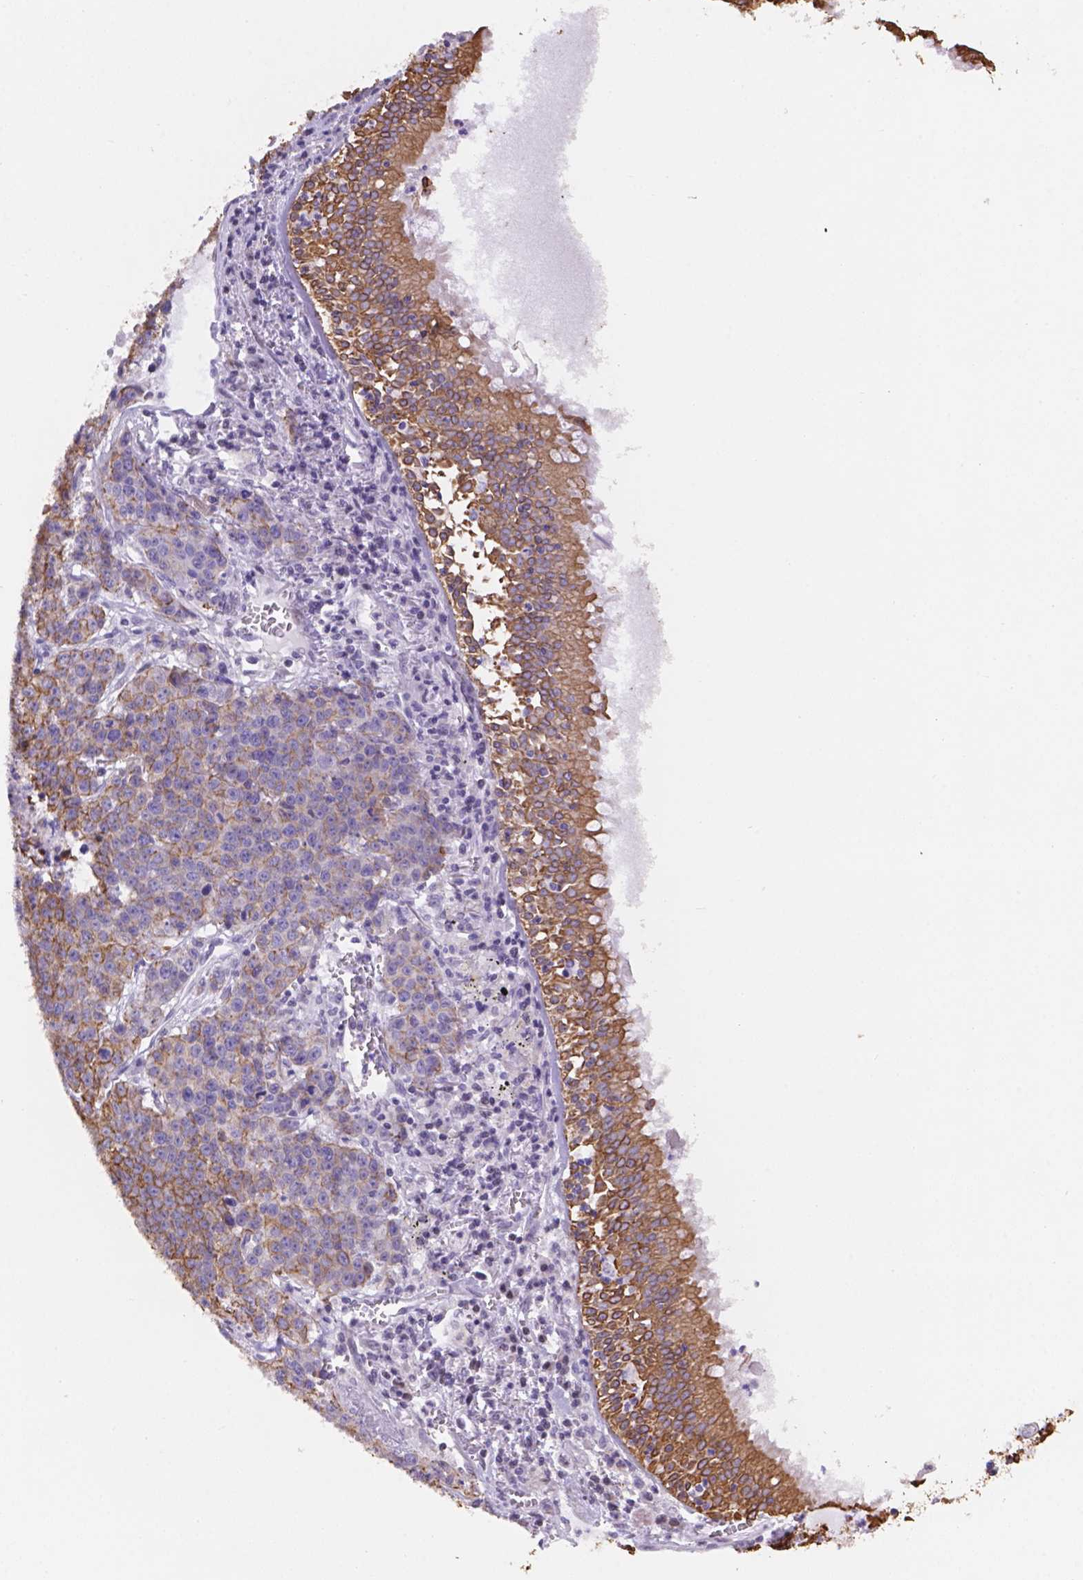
{"staining": {"intensity": "moderate", "quantity": ">75%", "location": "cytoplasmic/membranous"}, "tissue": "lung cancer", "cell_type": "Tumor cells", "image_type": "cancer", "snomed": [{"axis": "morphology", "description": "Squamous cell carcinoma, NOS"}, {"axis": "morphology", "description": "Squamous cell carcinoma, metastatic, NOS"}, {"axis": "topography", "description": "Lung"}, {"axis": "topography", "description": "Pleura, NOS"}], "caption": "Tumor cells display moderate cytoplasmic/membranous positivity in about >75% of cells in lung cancer. Nuclei are stained in blue.", "gene": "DMWD", "patient": {"sex": "male", "age": 72}}